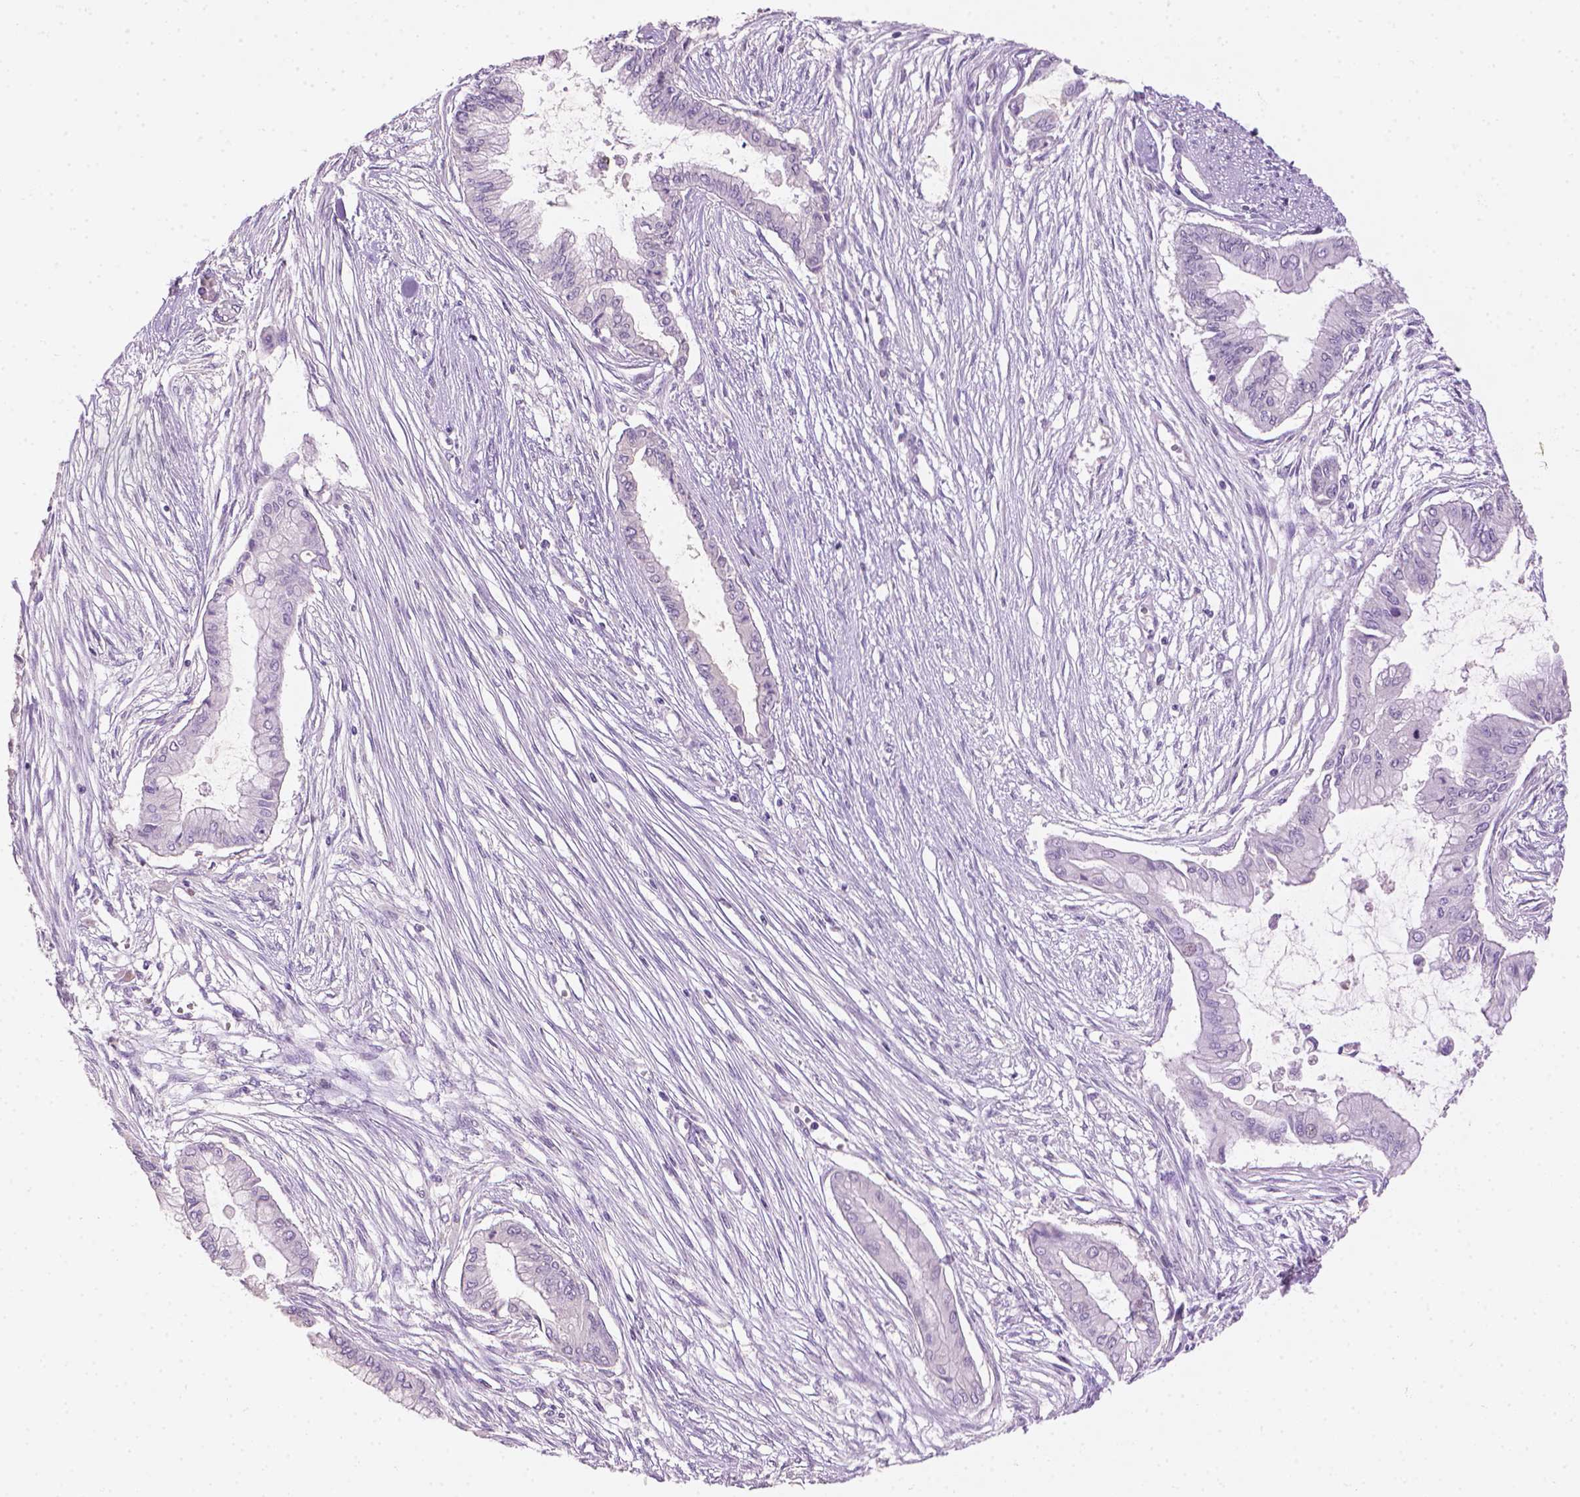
{"staining": {"intensity": "negative", "quantity": "none", "location": "none"}, "tissue": "pancreatic cancer", "cell_type": "Tumor cells", "image_type": "cancer", "snomed": [{"axis": "morphology", "description": "Adenocarcinoma, NOS"}, {"axis": "topography", "description": "Pancreas"}], "caption": "Tumor cells show no significant protein positivity in pancreatic cancer (adenocarcinoma). Brightfield microscopy of IHC stained with DAB (brown) and hematoxylin (blue), captured at high magnification.", "gene": "MLANA", "patient": {"sex": "female", "age": 68}}